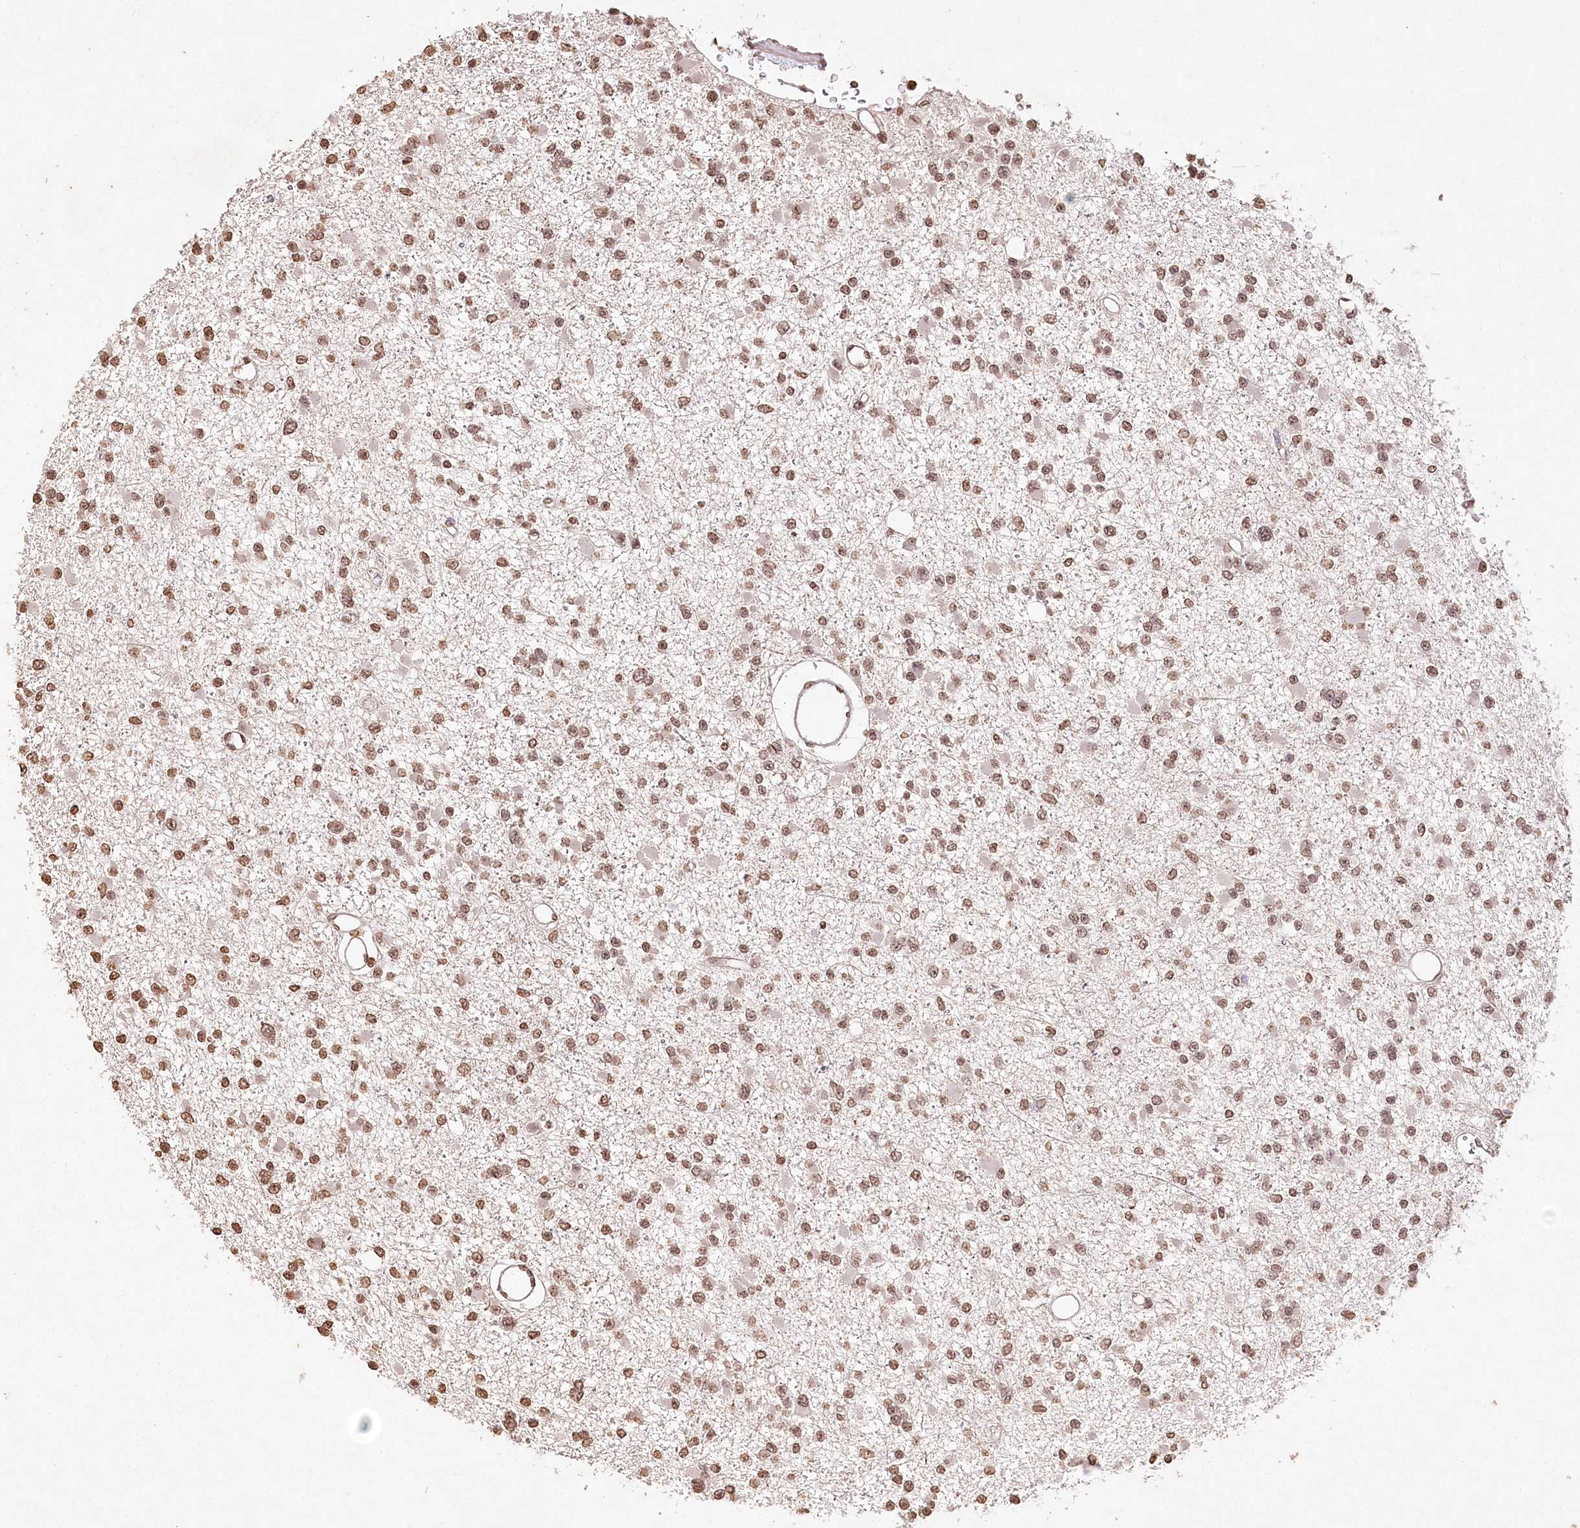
{"staining": {"intensity": "moderate", "quantity": ">75%", "location": "nuclear"}, "tissue": "glioma", "cell_type": "Tumor cells", "image_type": "cancer", "snomed": [{"axis": "morphology", "description": "Glioma, malignant, Low grade"}, {"axis": "topography", "description": "Brain"}], "caption": "Tumor cells exhibit medium levels of moderate nuclear expression in approximately >75% of cells in glioma.", "gene": "DMXL1", "patient": {"sex": "female", "age": 22}}